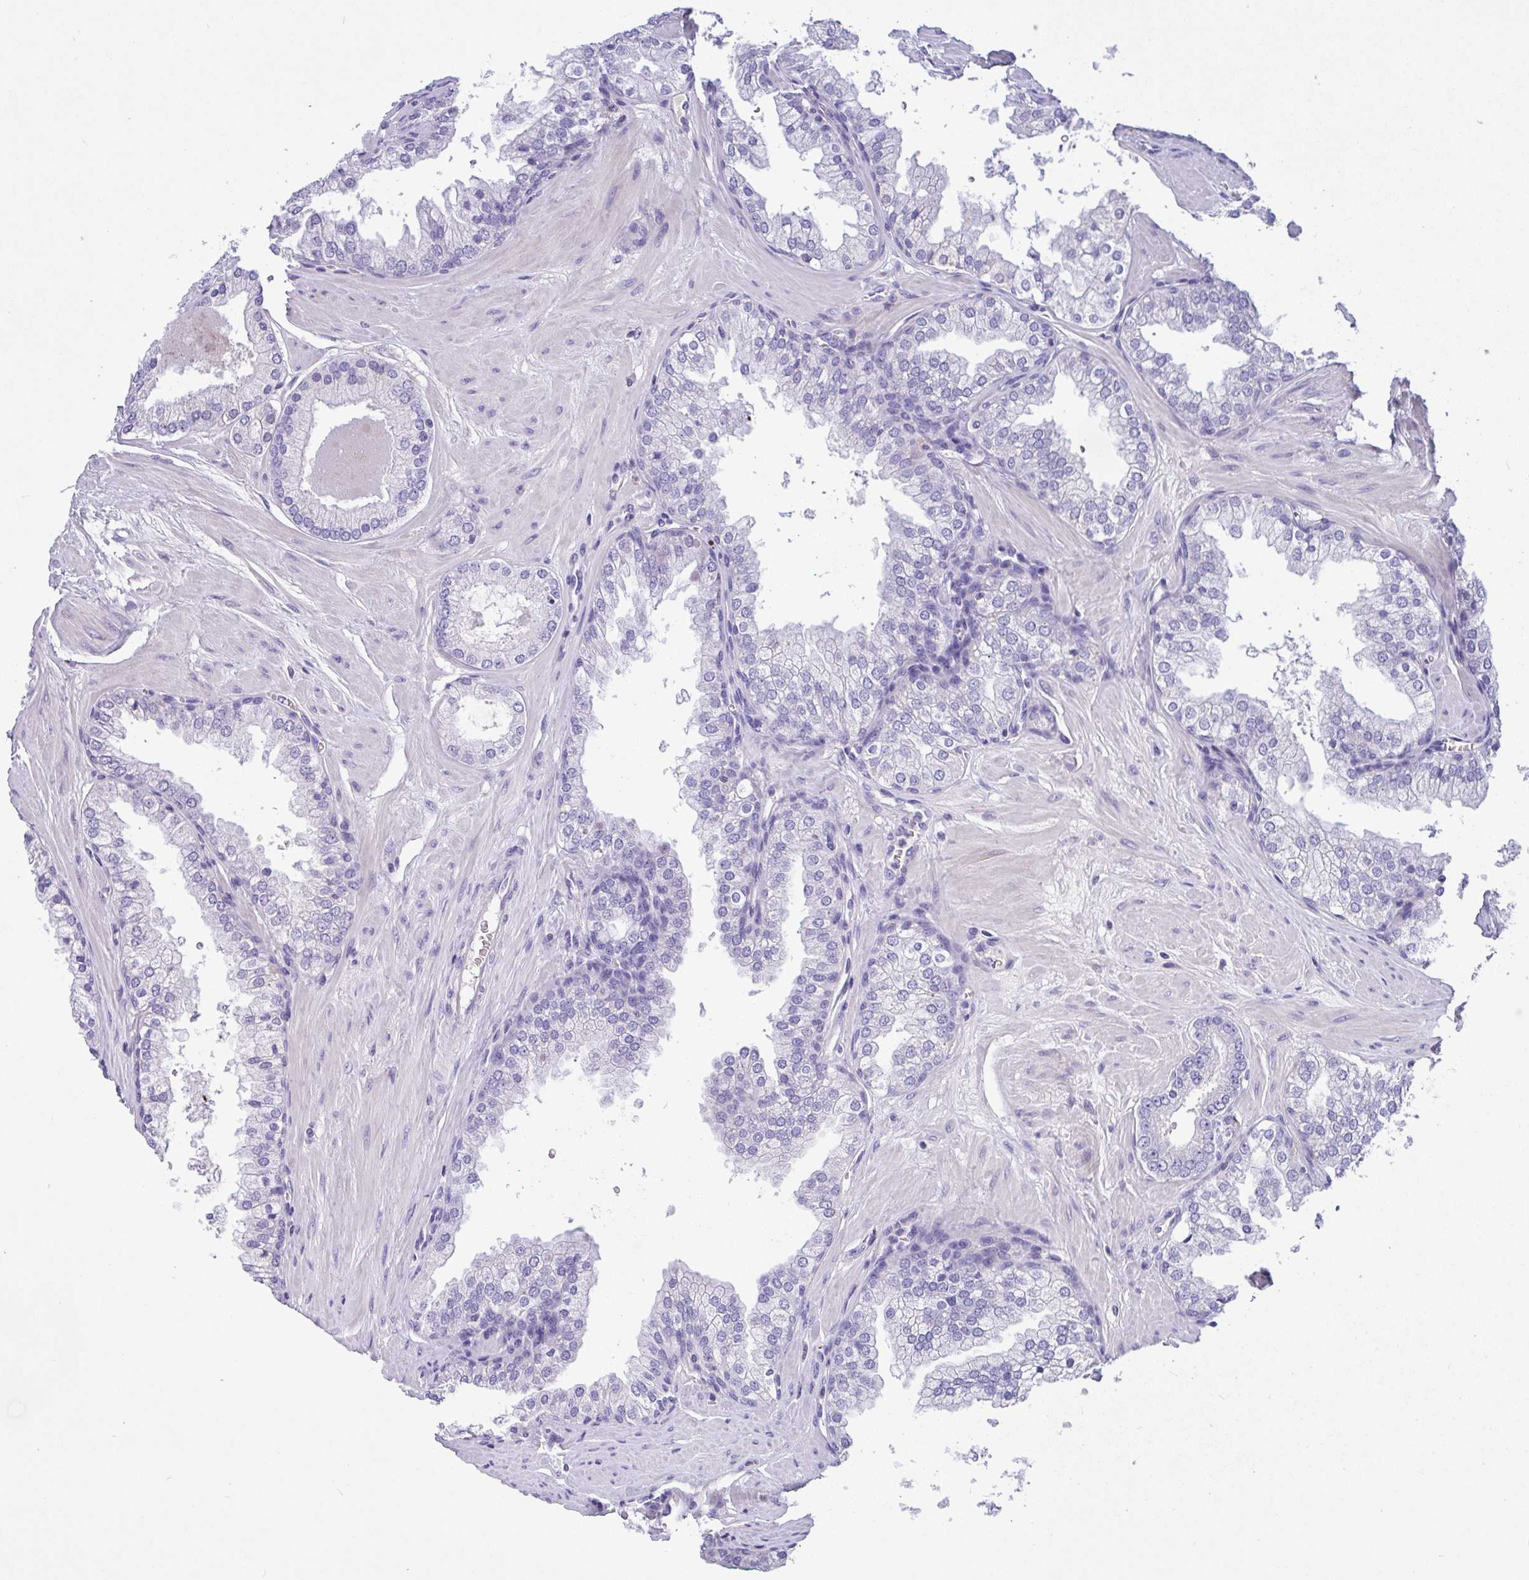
{"staining": {"intensity": "negative", "quantity": "none", "location": "none"}, "tissue": "prostate cancer", "cell_type": "Tumor cells", "image_type": "cancer", "snomed": [{"axis": "morphology", "description": "Adenocarcinoma, Low grade"}, {"axis": "topography", "description": "Prostate"}], "caption": "This is an immunohistochemistry histopathology image of low-grade adenocarcinoma (prostate). There is no staining in tumor cells.", "gene": "CA10", "patient": {"sex": "male", "age": 42}}